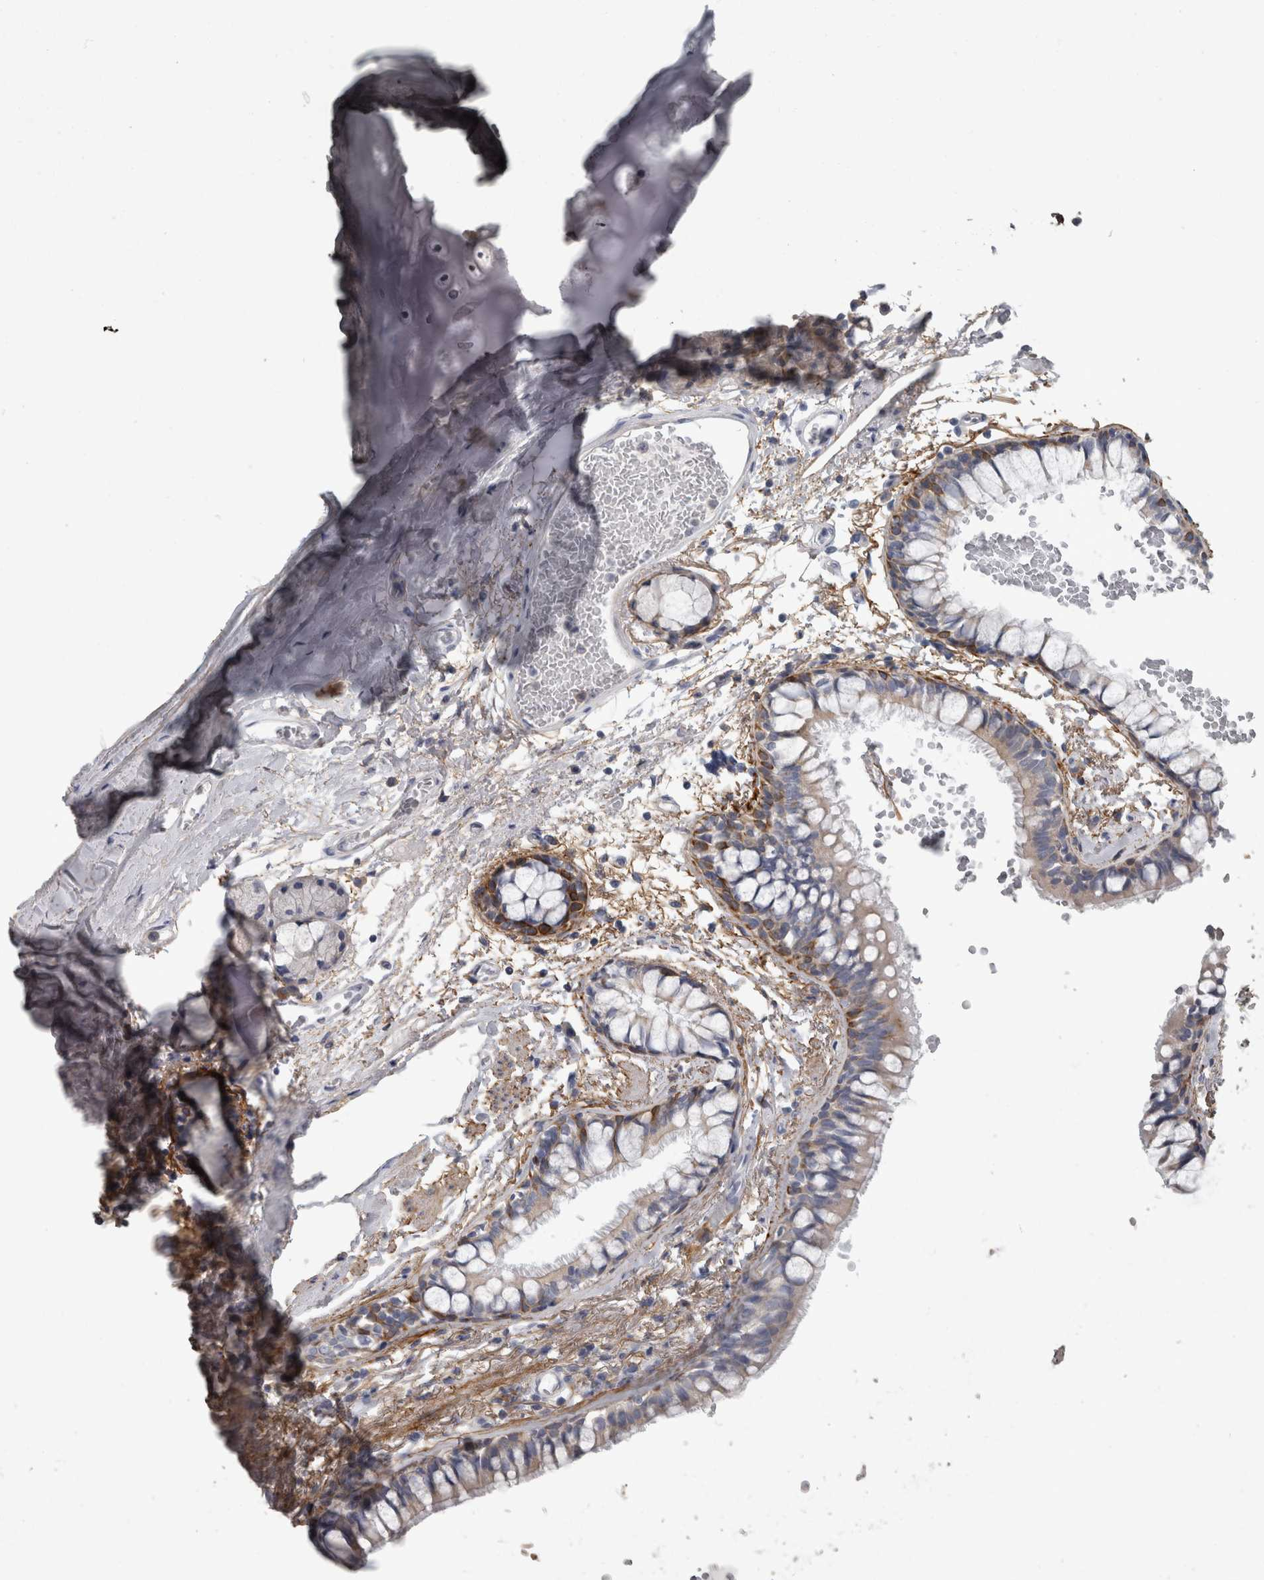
{"staining": {"intensity": "weak", "quantity": "25%-75%", "location": "cytoplasmic/membranous"}, "tissue": "adipose tissue", "cell_type": "Adipocytes", "image_type": "normal", "snomed": [{"axis": "morphology", "description": "Normal tissue, NOS"}, {"axis": "topography", "description": "Cartilage tissue"}, {"axis": "topography", "description": "Bronchus"}], "caption": "Adipose tissue stained for a protein (brown) shows weak cytoplasmic/membranous positive expression in approximately 25%-75% of adipocytes.", "gene": "EFEMP2", "patient": {"sex": "female", "age": 73}}